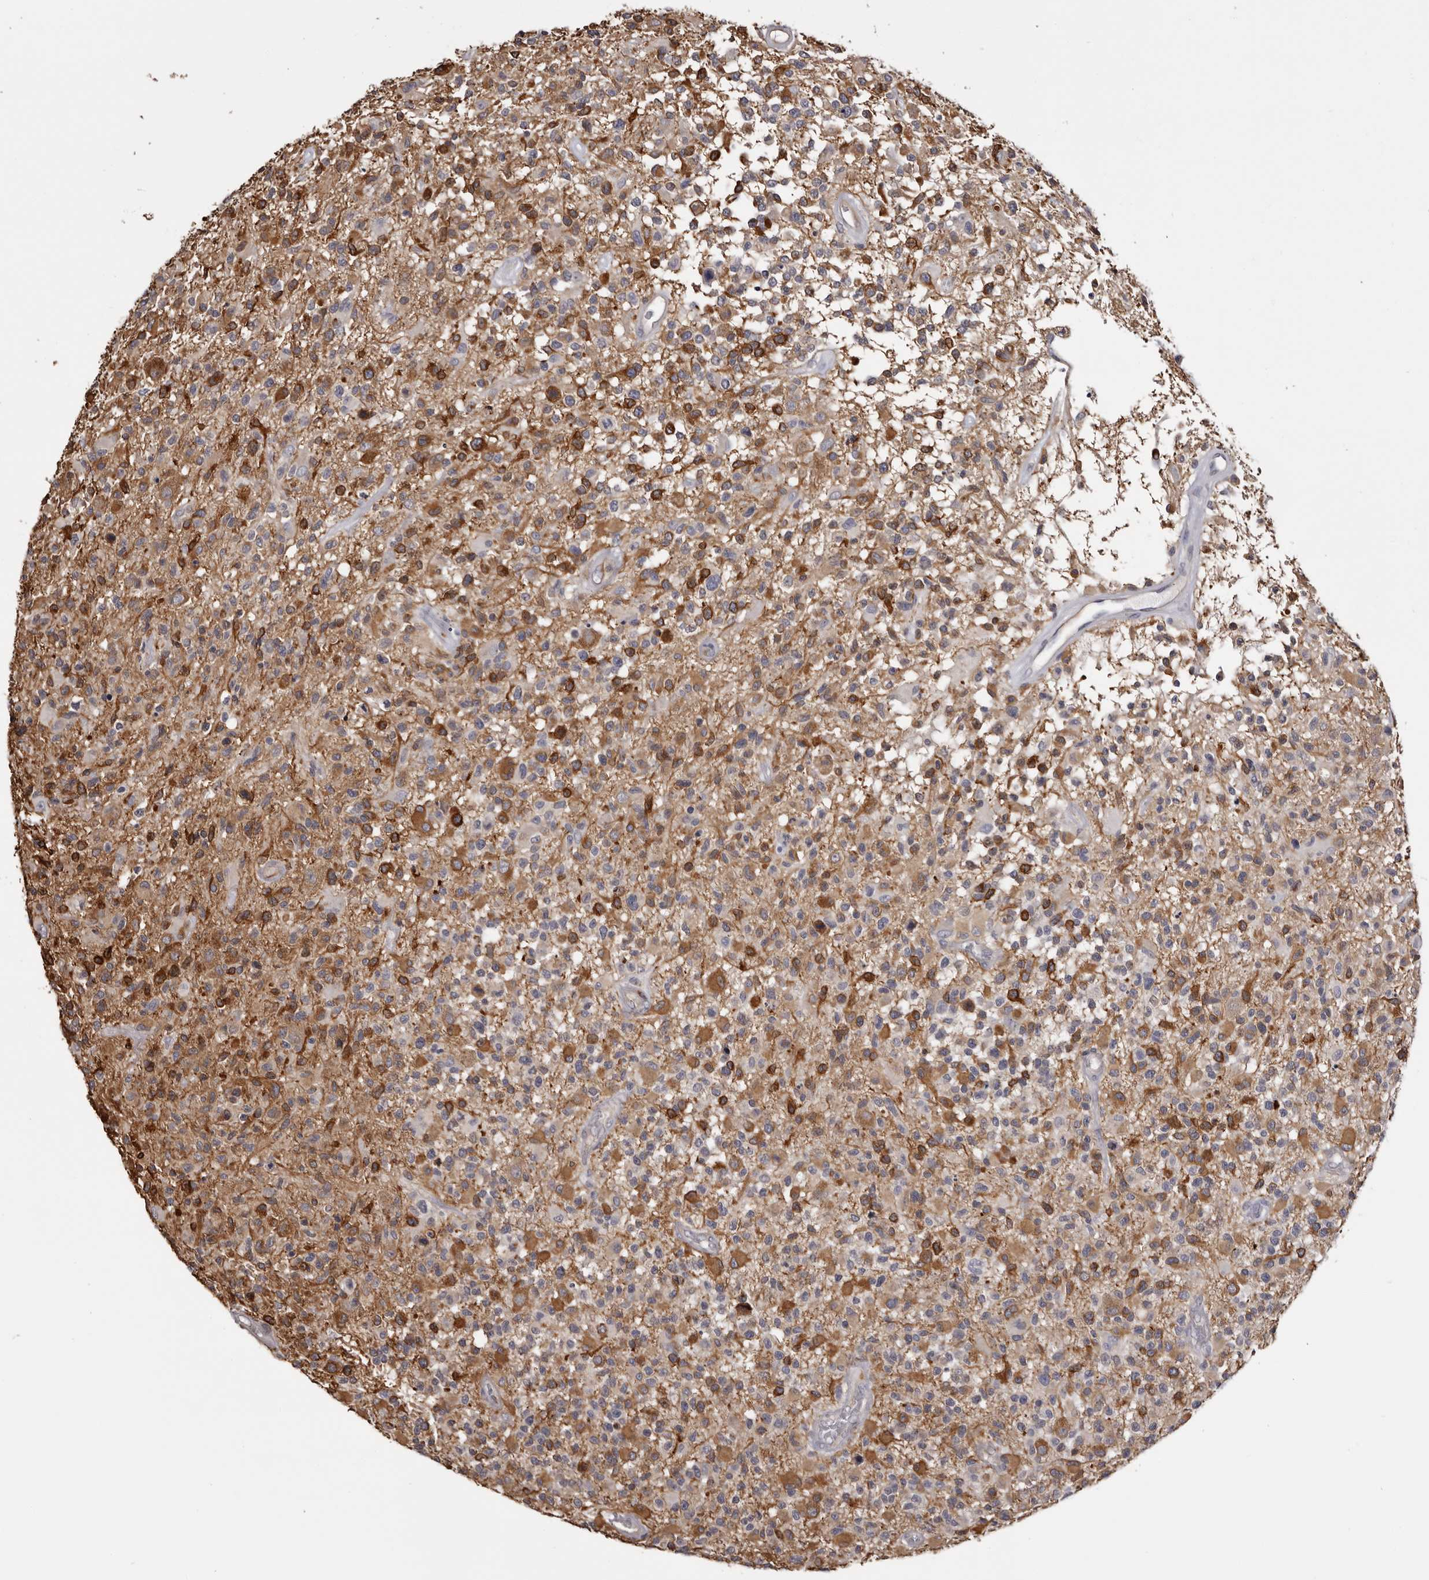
{"staining": {"intensity": "moderate", "quantity": "25%-75%", "location": "cytoplasmic/membranous"}, "tissue": "glioma", "cell_type": "Tumor cells", "image_type": "cancer", "snomed": [{"axis": "morphology", "description": "Glioma, malignant, High grade"}, {"axis": "morphology", "description": "Glioblastoma, NOS"}, {"axis": "topography", "description": "Brain"}], "caption": "Moderate cytoplasmic/membranous staining is seen in approximately 25%-75% of tumor cells in malignant high-grade glioma. The protein of interest is stained brown, and the nuclei are stained in blue (DAB (3,3'-diaminobenzidine) IHC with brightfield microscopy, high magnification).", "gene": "TNNI1", "patient": {"sex": "male", "age": 60}}